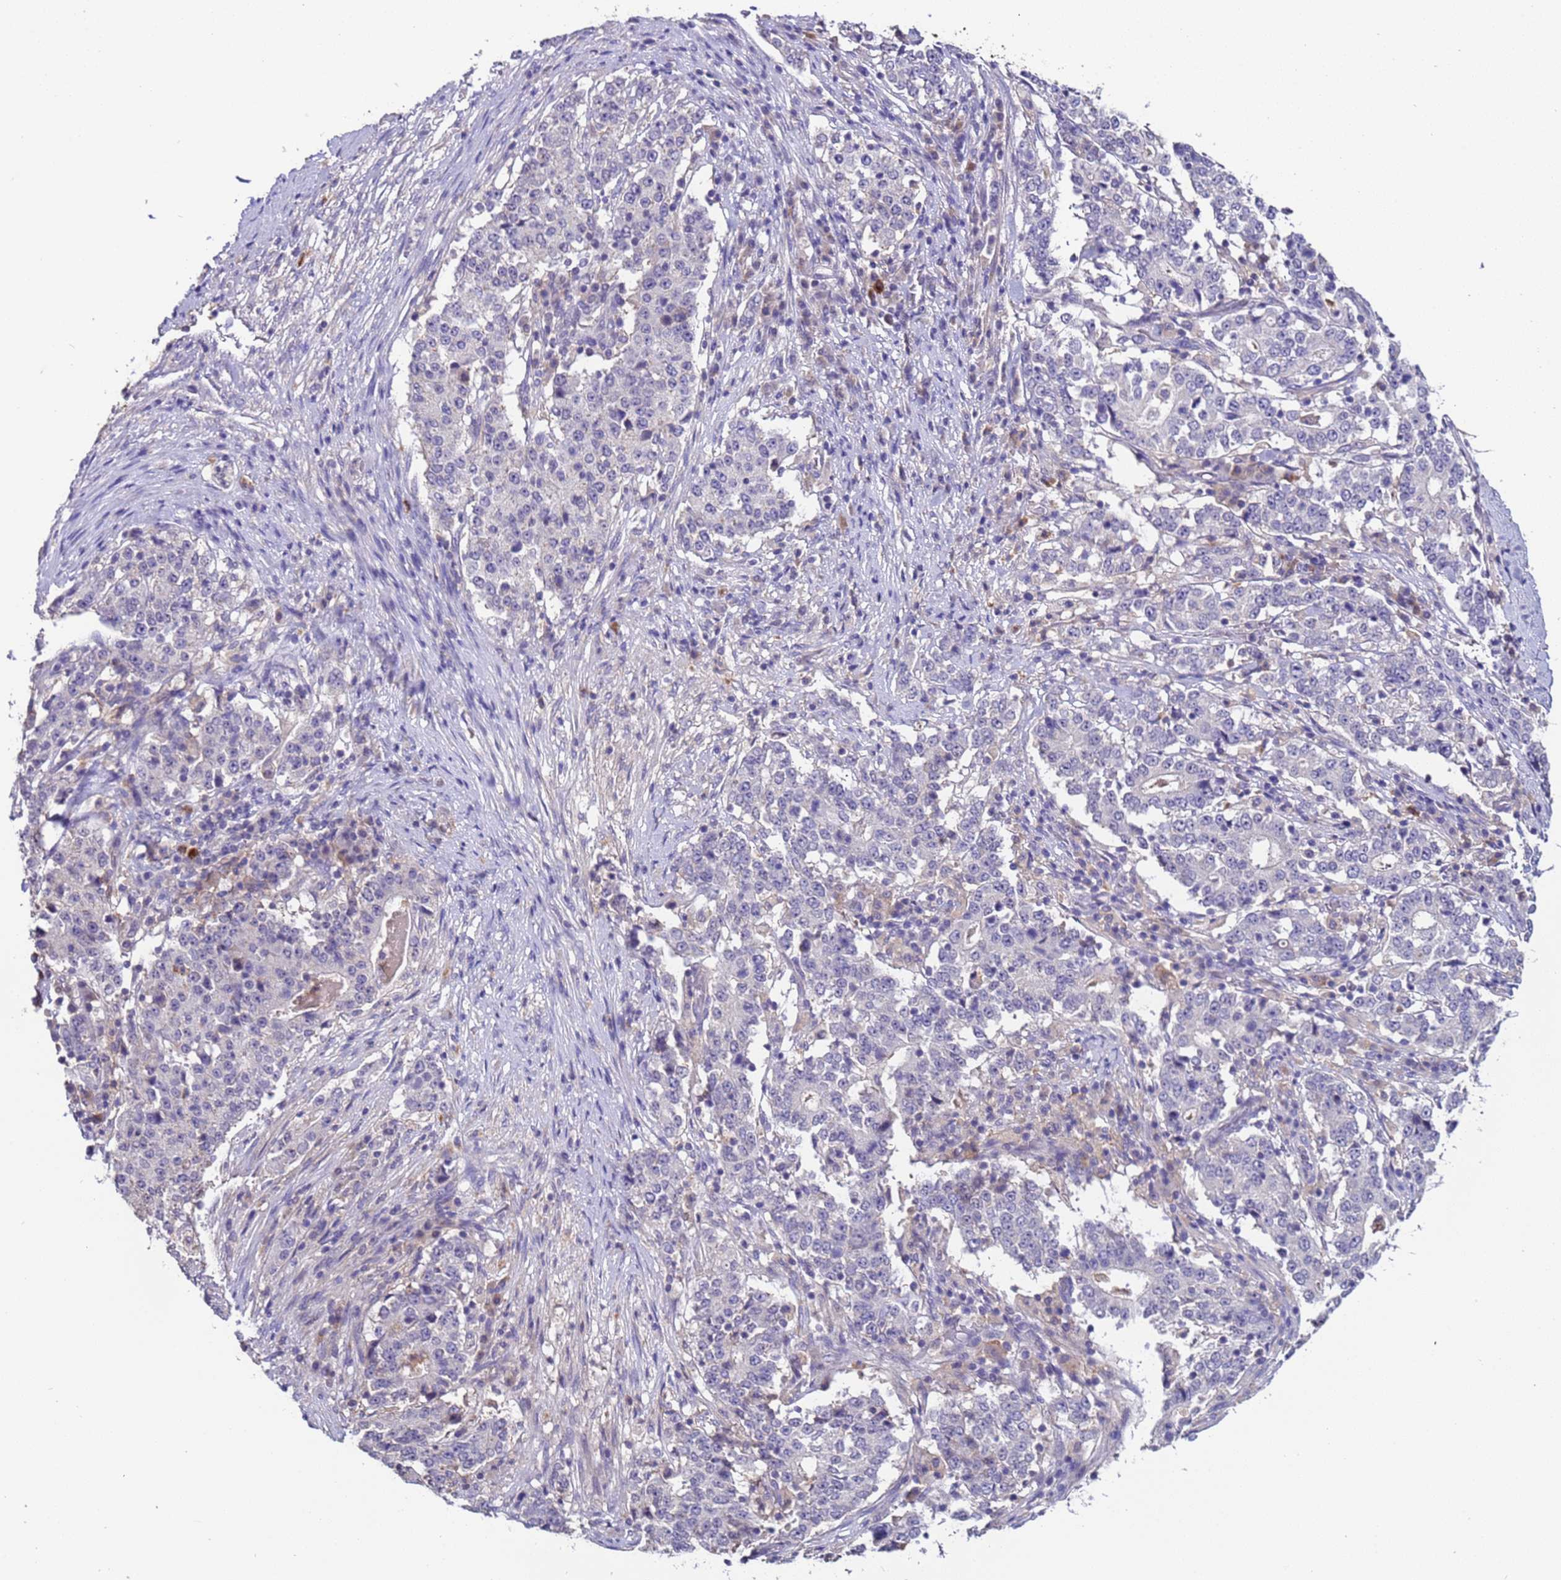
{"staining": {"intensity": "negative", "quantity": "none", "location": "none"}, "tissue": "stomach cancer", "cell_type": "Tumor cells", "image_type": "cancer", "snomed": [{"axis": "morphology", "description": "Adenocarcinoma, NOS"}, {"axis": "topography", "description": "Stomach"}], "caption": "A histopathology image of stomach cancer stained for a protein shows no brown staining in tumor cells.", "gene": "ZNF248", "patient": {"sex": "male", "age": 59}}